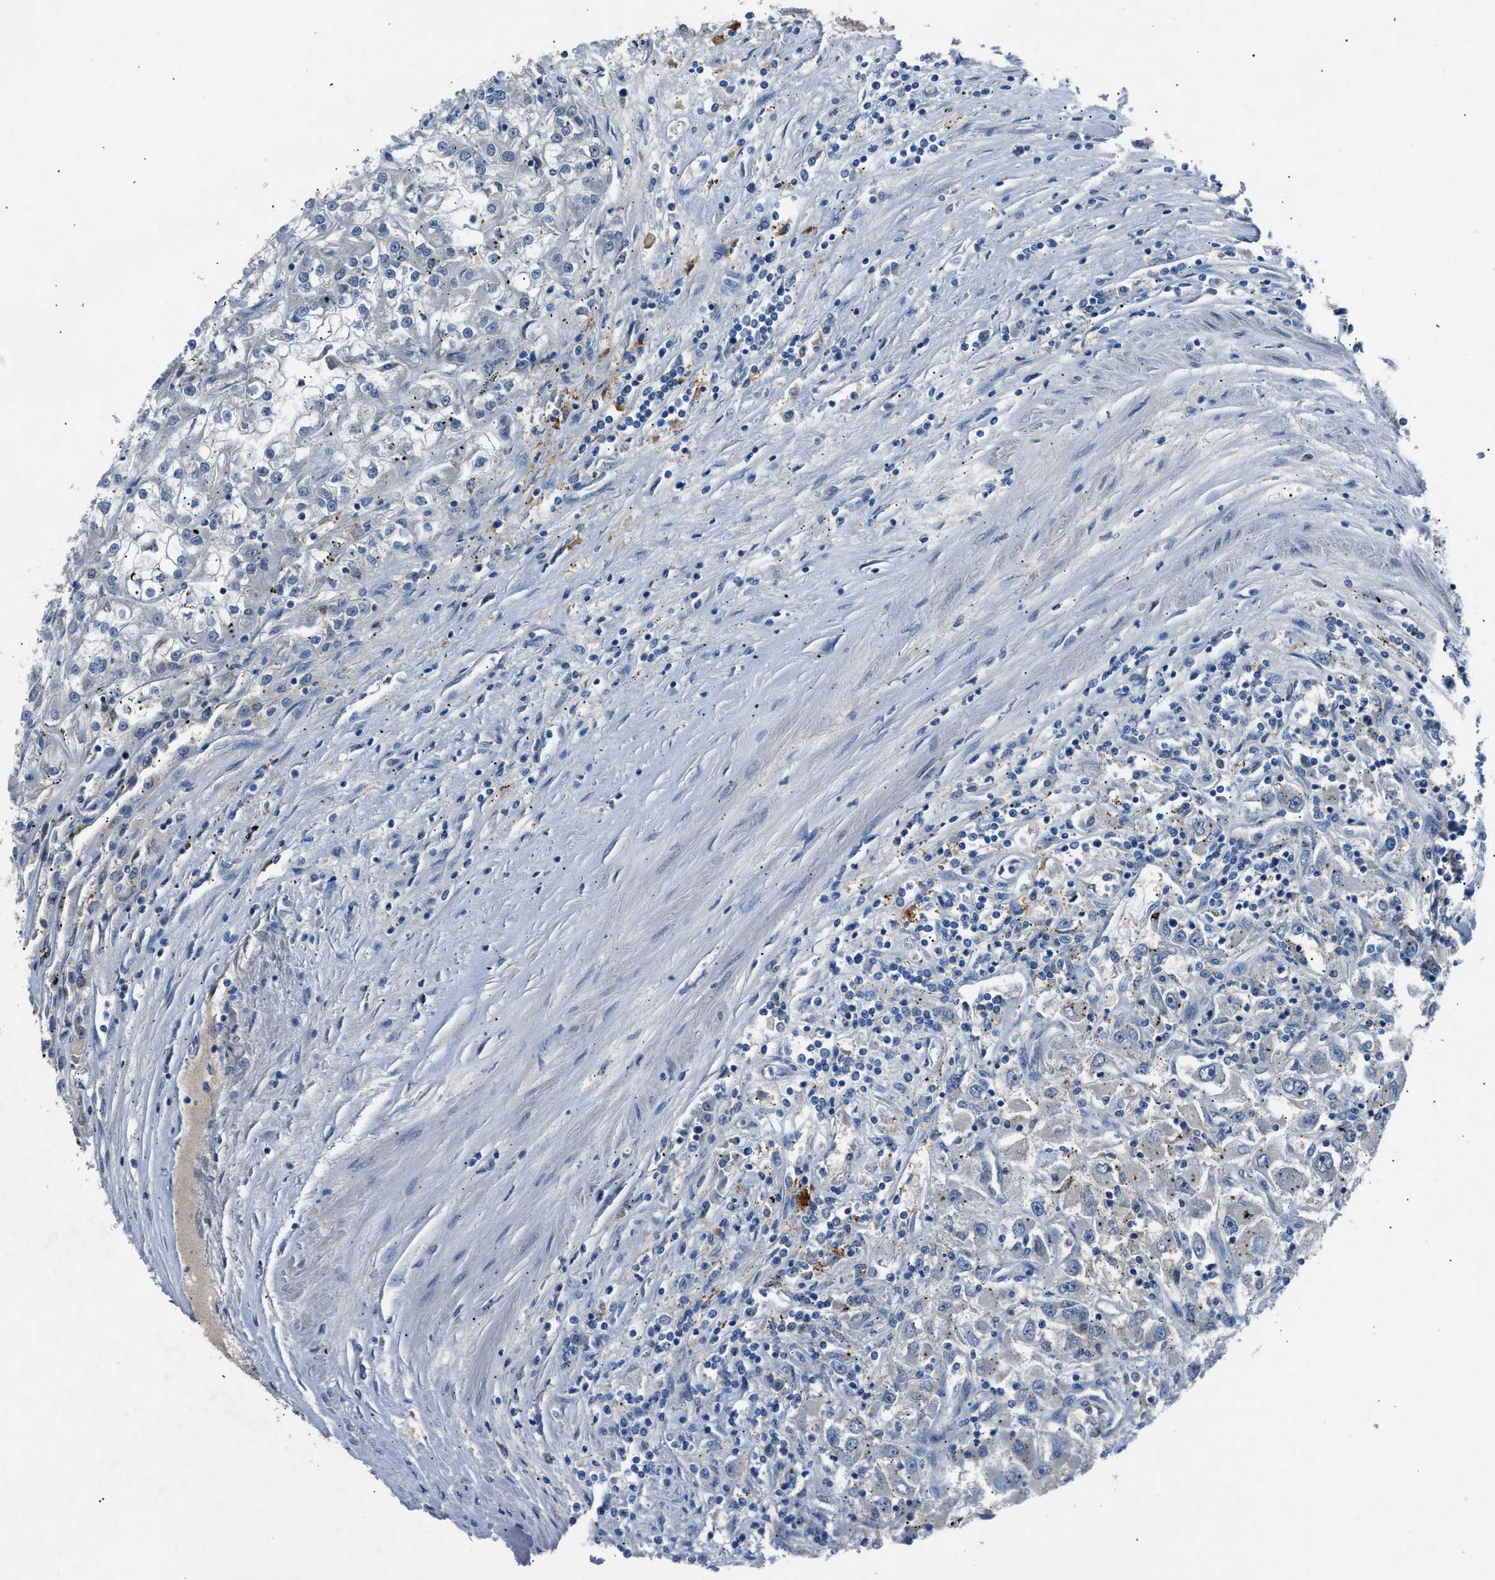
{"staining": {"intensity": "negative", "quantity": "none", "location": "none"}, "tissue": "renal cancer", "cell_type": "Tumor cells", "image_type": "cancer", "snomed": [{"axis": "morphology", "description": "Adenocarcinoma, NOS"}, {"axis": "topography", "description": "Kidney"}], "caption": "Protein analysis of adenocarcinoma (renal) reveals no significant positivity in tumor cells.", "gene": "DNAAF5", "patient": {"sex": "female", "age": 52}}